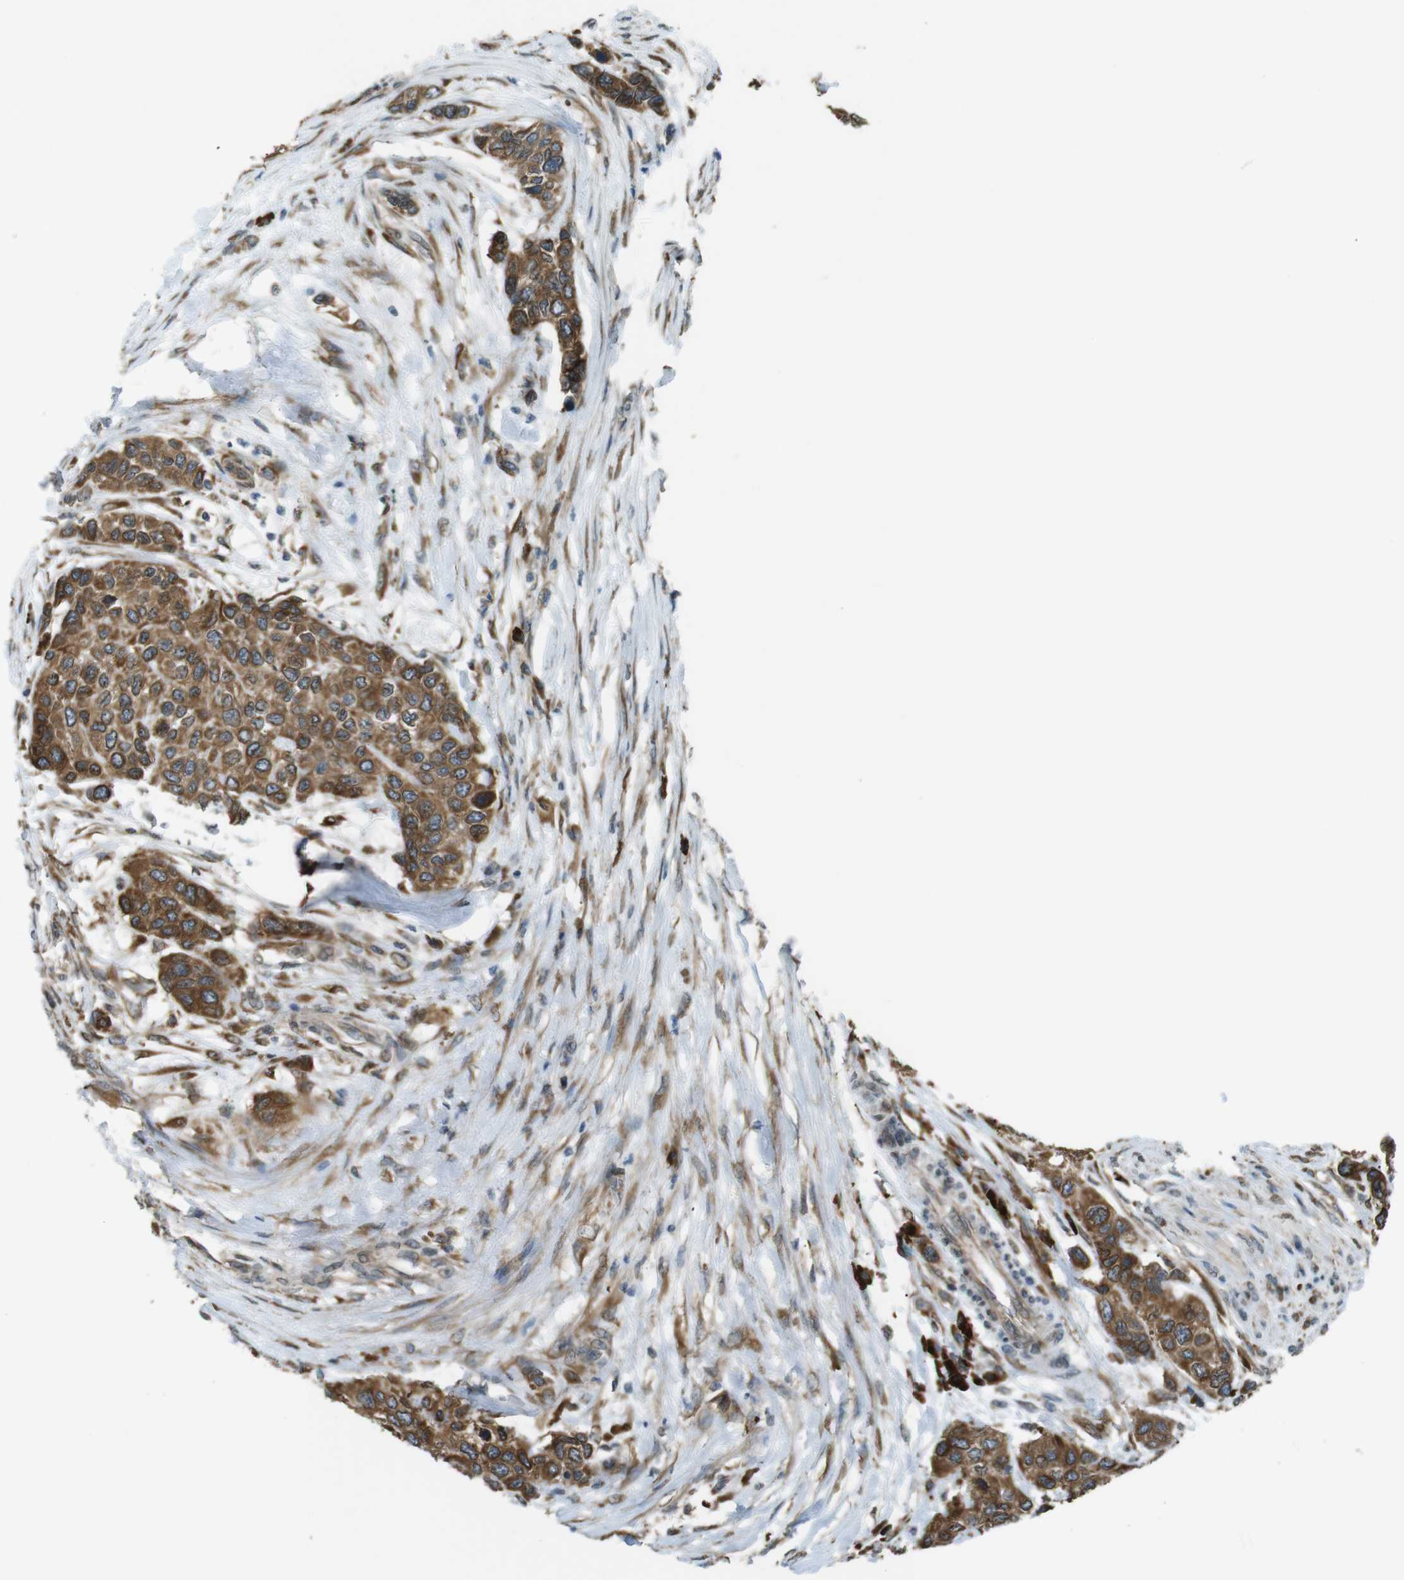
{"staining": {"intensity": "strong", "quantity": ">75%", "location": "cytoplasmic/membranous"}, "tissue": "urothelial cancer", "cell_type": "Tumor cells", "image_type": "cancer", "snomed": [{"axis": "morphology", "description": "Urothelial carcinoma, High grade"}, {"axis": "topography", "description": "Urinary bladder"}], "caption": "About >75% of tumor cells in human urothelial carcinoma (high-grade) reveal strong cytoplasmic/membranous protein positivity as visualized by brown immunohistochemical staining.", "gene": "TMED4", "patient": {"sex": "female", "age": 56}}